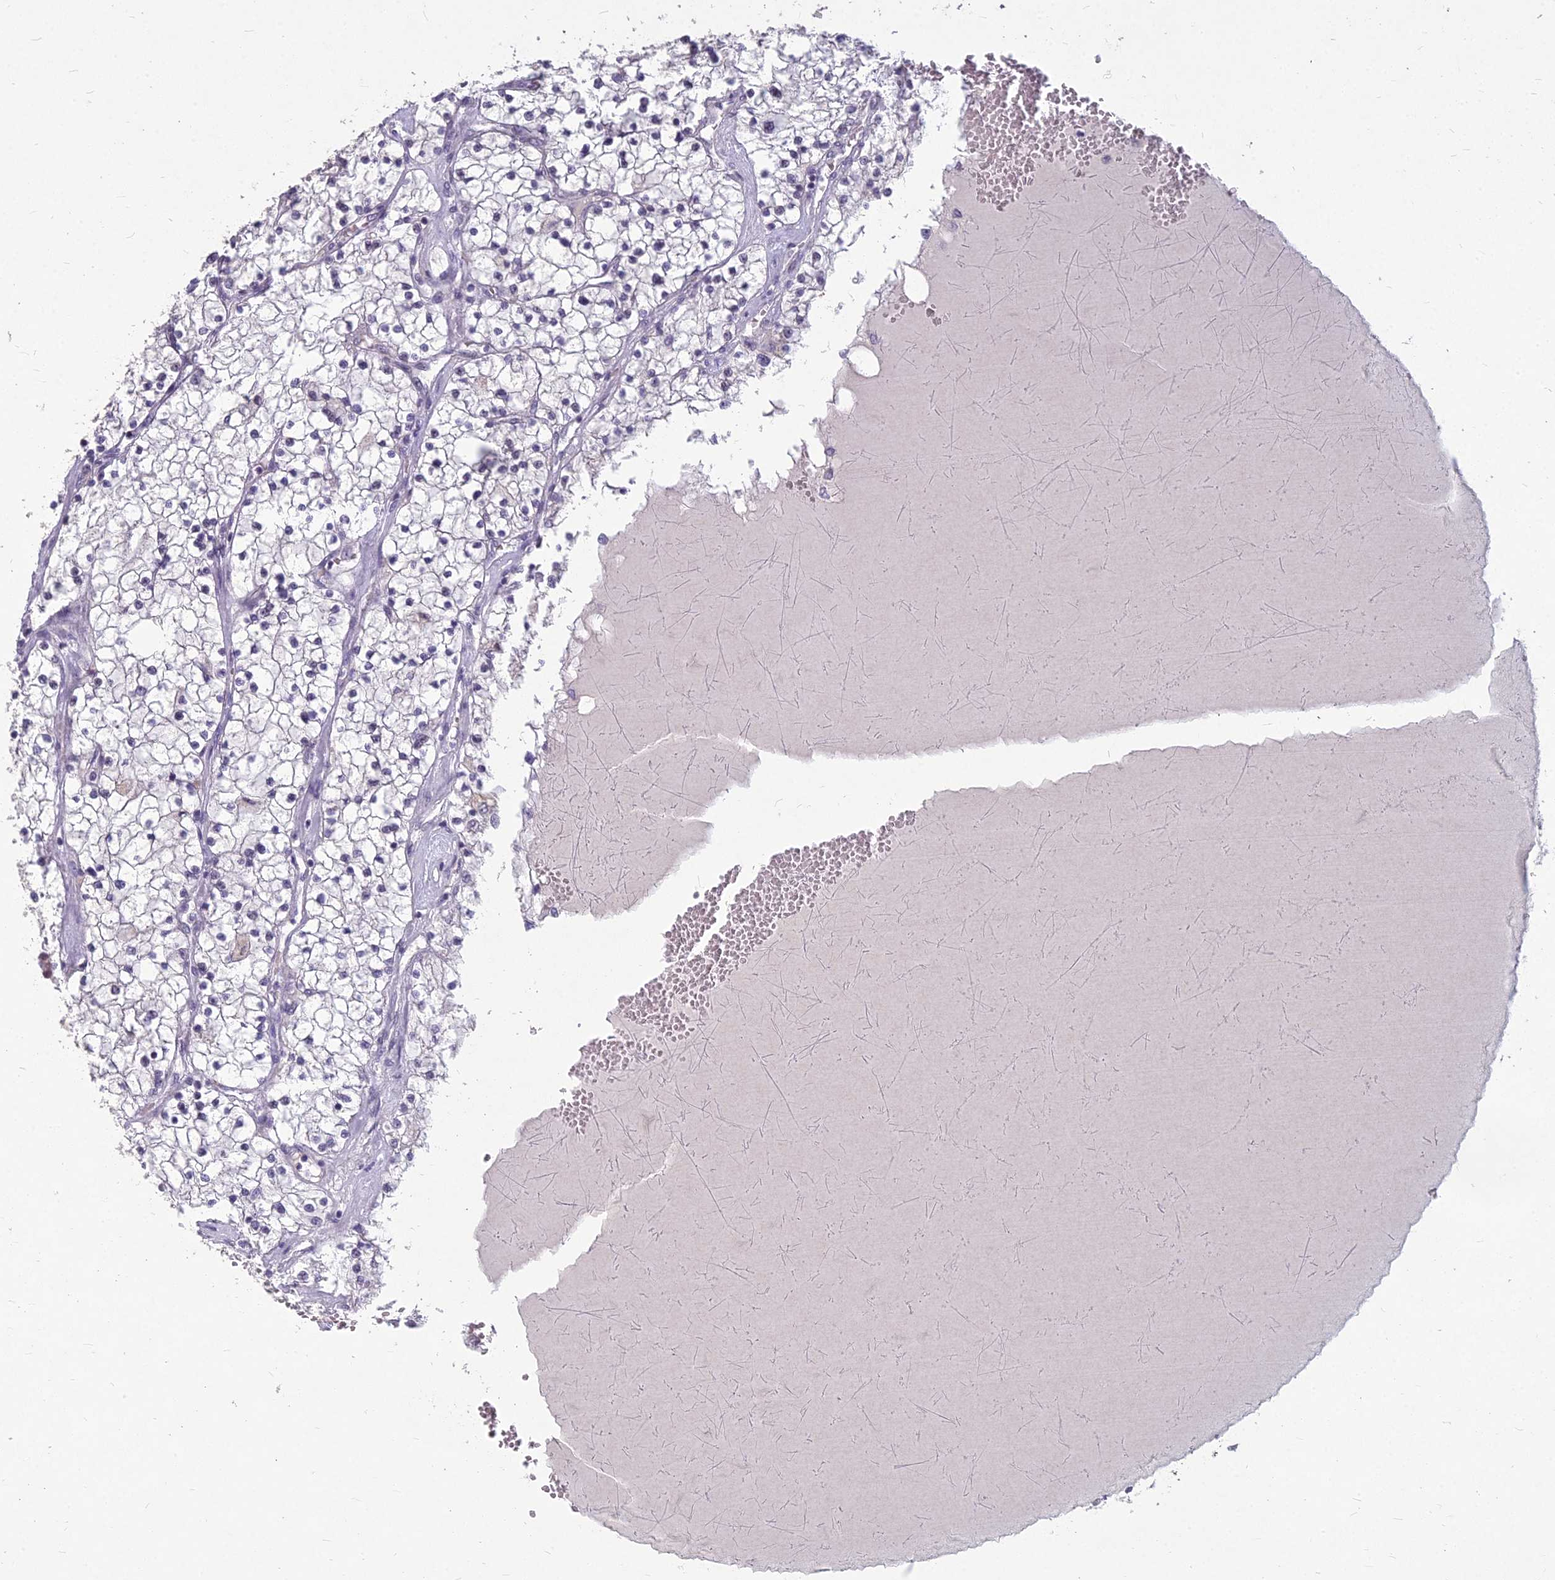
{"staining": {"intensity": "negative", "quantity": "none", "location": "none"}, "tissue": "renal cancer", "cell_type": "Tumor cells", "image_type": "cancer", "snomed": [{"axis": "morphology", "description": "Normal tissue, NOS"}, {"axis": "morphology", "description": "Adenocarcinoma, NOS"}, {"axis": "topography", "description": "Kidney"}], "caption": "A high-resolution micrograph shows IHC staining of renal cancer (adenocarcinoma), which exhibits no significant expression in tumor cells.", "gene": "KAT7", "patient": {"sex": "male", "age": 68}}